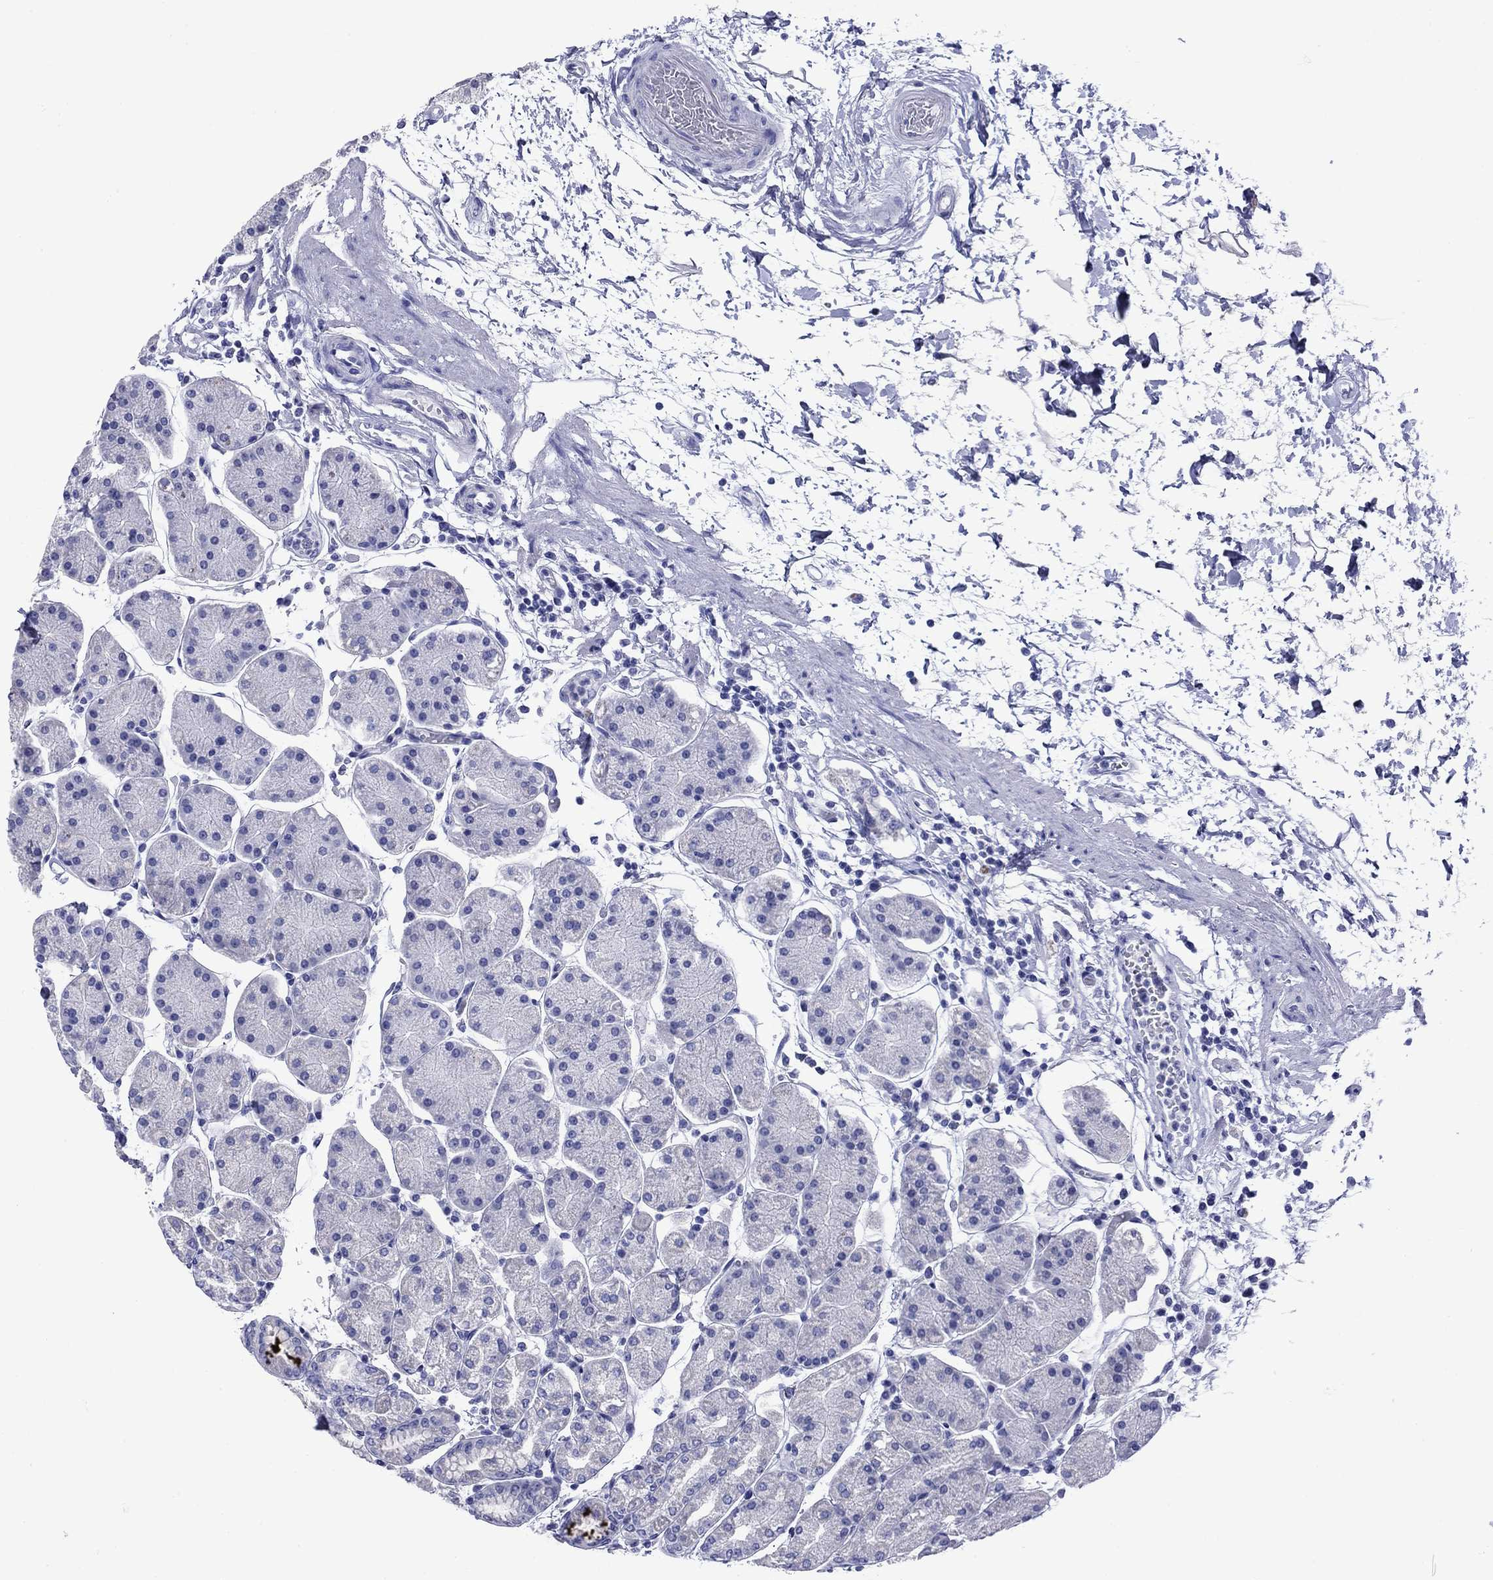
{"staining": {"intensity": "negative", "quantity": "none", "location": "none"}, "tissue": "stomach", "cell_type": "Glandular cells", "image_type": "normal", "snomed": [{"axis": "morphology", "description": "Normal tissue, NOS"}, {"axis": "topography", "description": "Stomach"}], "caption": "Immunohistochemical staining of benign stomach demonstrates no significant positivity in glandular cells.", "gene": "GIP", "patient": {"sex": "male", "age": 54}}